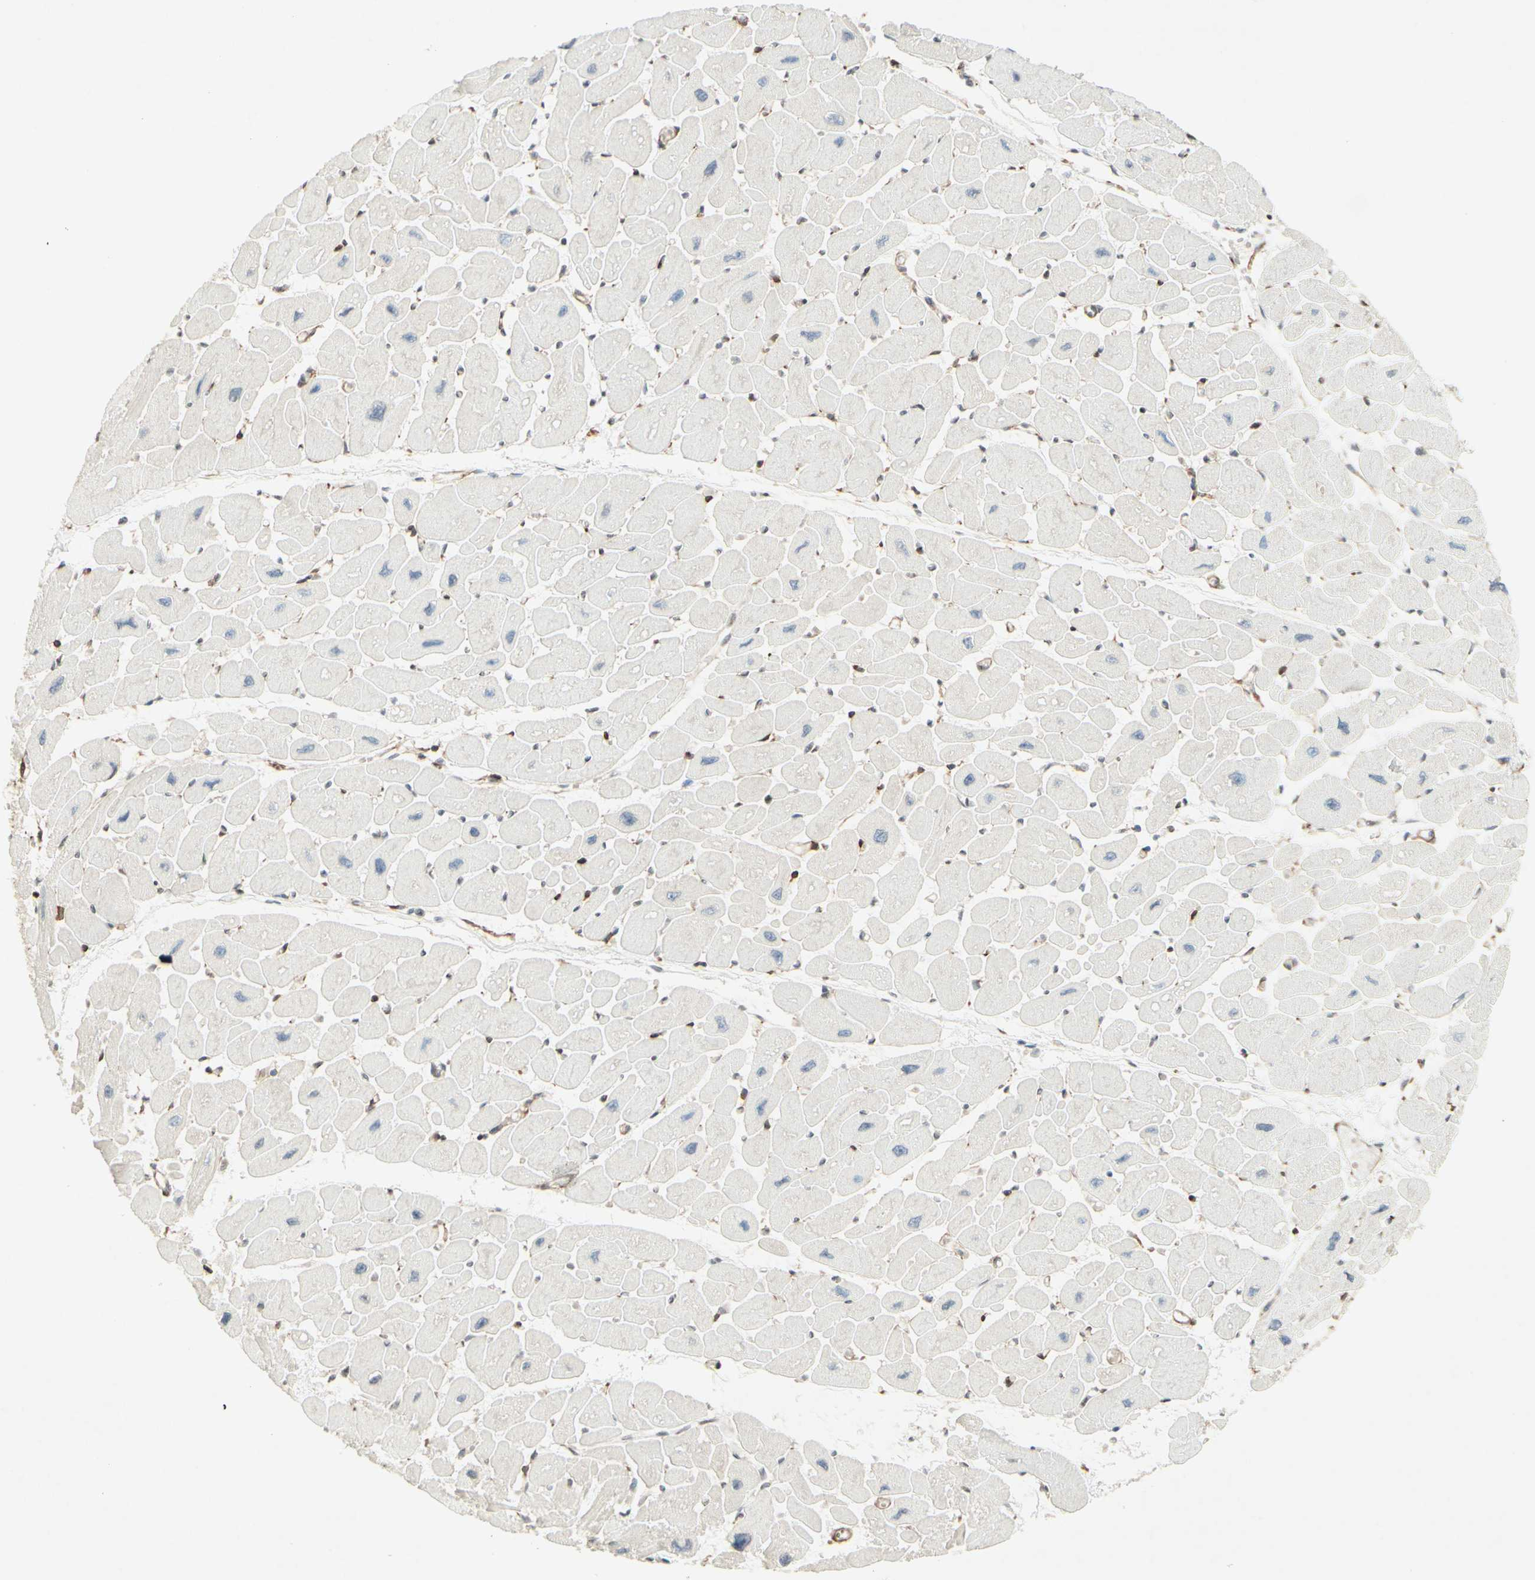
{"staining": {"intensity": "negative", "quantity": "none", "location": "none"}, "tissue": "heart muscle", "cell_type": "Cardiomyocytes", "image_type": "normal", "snomed": [{"axis": "morphology", "description": "Normal tissue, NOS"}, {"axis": "topography", "description": "Heart"}], "caption": "High magnification brightfield microscopy of unremarkable heart muscle stained with DAB (brown) and counterstained with hematoxylin (blue): cardiomyocytes show no significant positivity.", "gene": "MAP1B", "patient": {"sex": "female", "age": 54}}